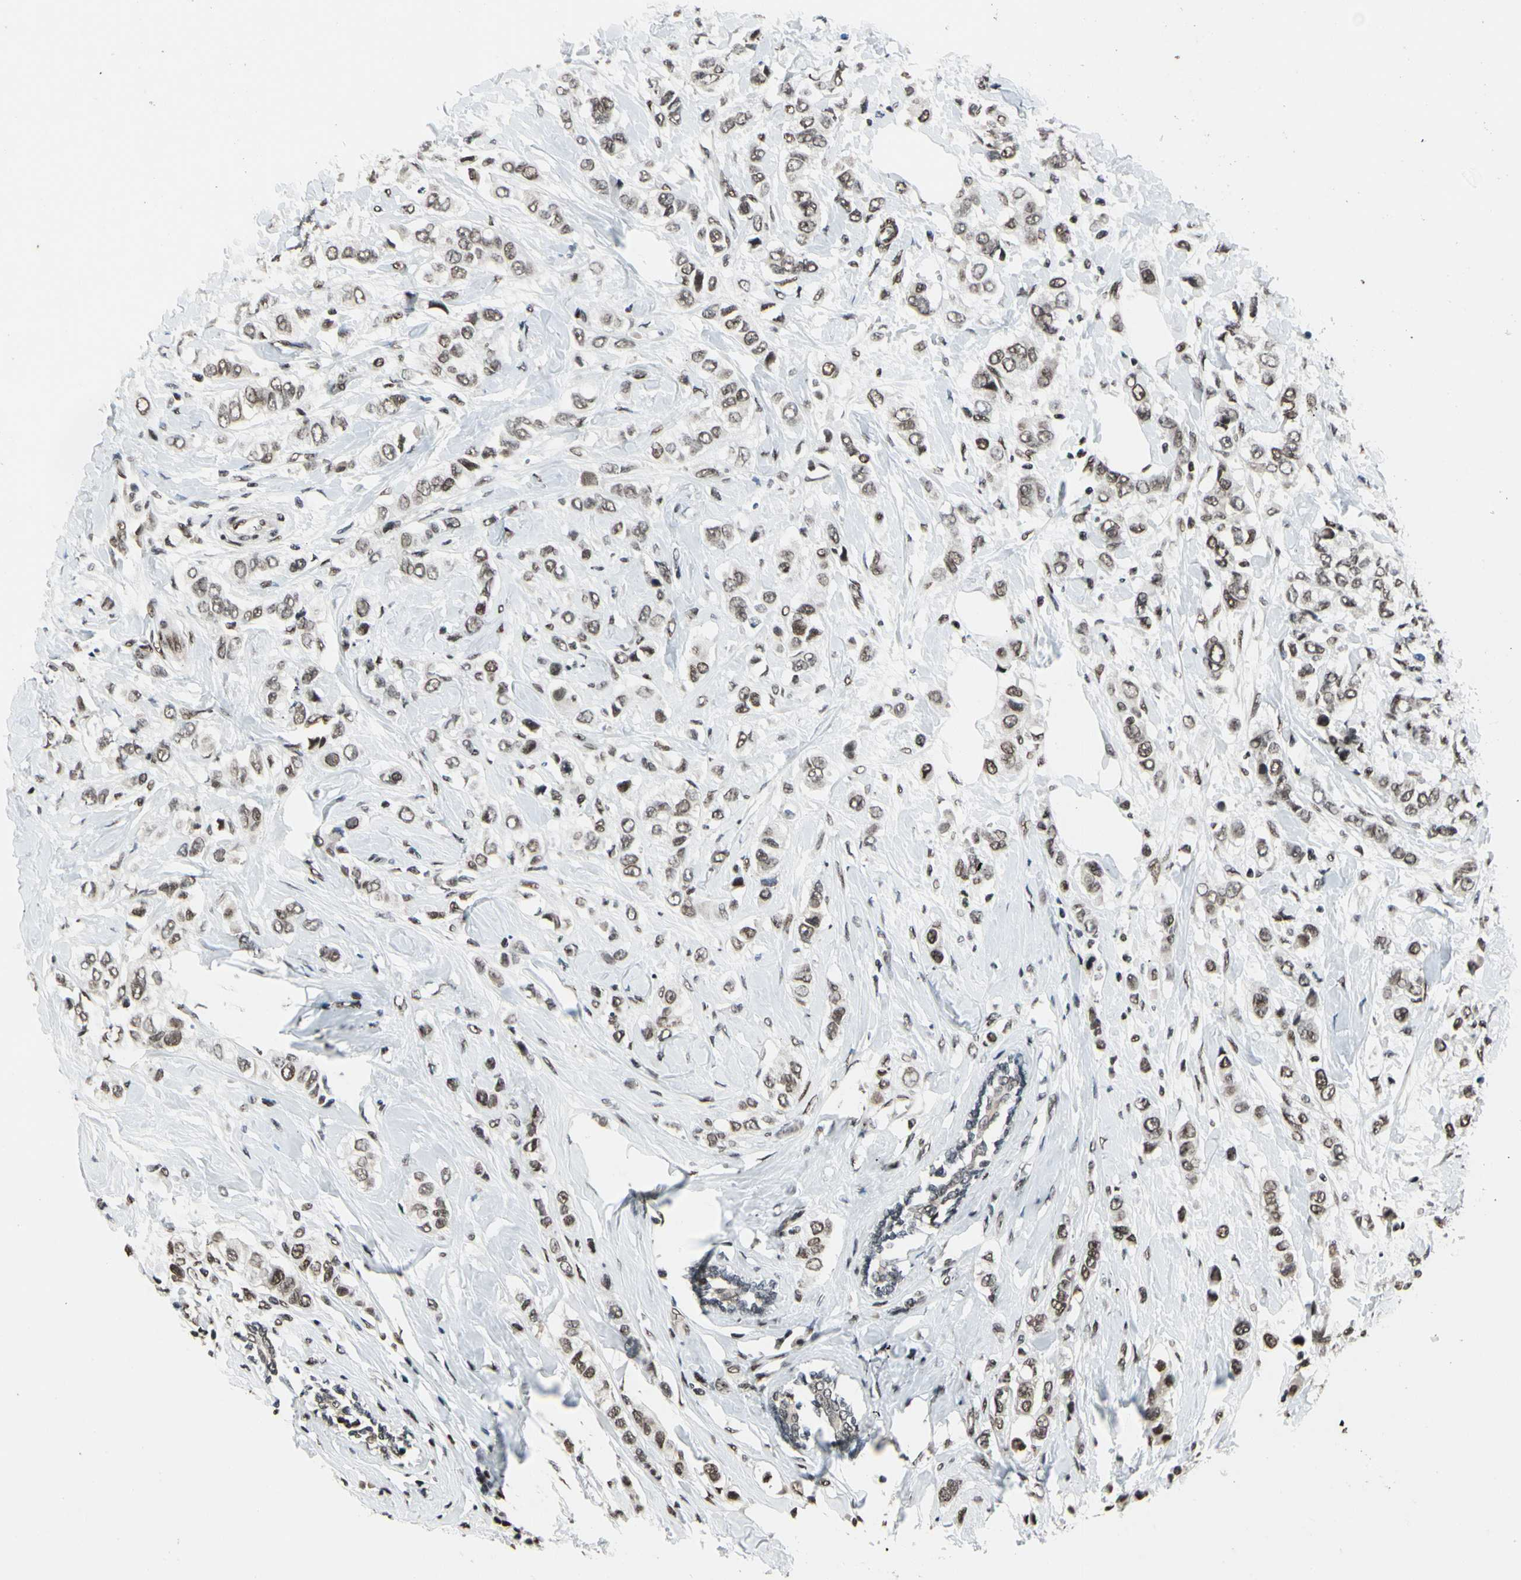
{"staining": {"intensity": "moderate", "quantity": ">75%", "location": "nuclear"}, "tissue": "breast cancer", "cell_type": "Tumor cells", "image_type": "cancer", "snomed": [{"axis": "morphology", "description": "Duct carcinoma"}, {"axis": "topography", "description": "Breast"}], "caption": "Intraductal carcinoma (breast) was stained to show a protein in brown. There is medium levels of moderate nuclear positivity in approximately >75% of tumor cells.", "gene": "RECQL", "patient": {"sex": "female", "age": 50}}